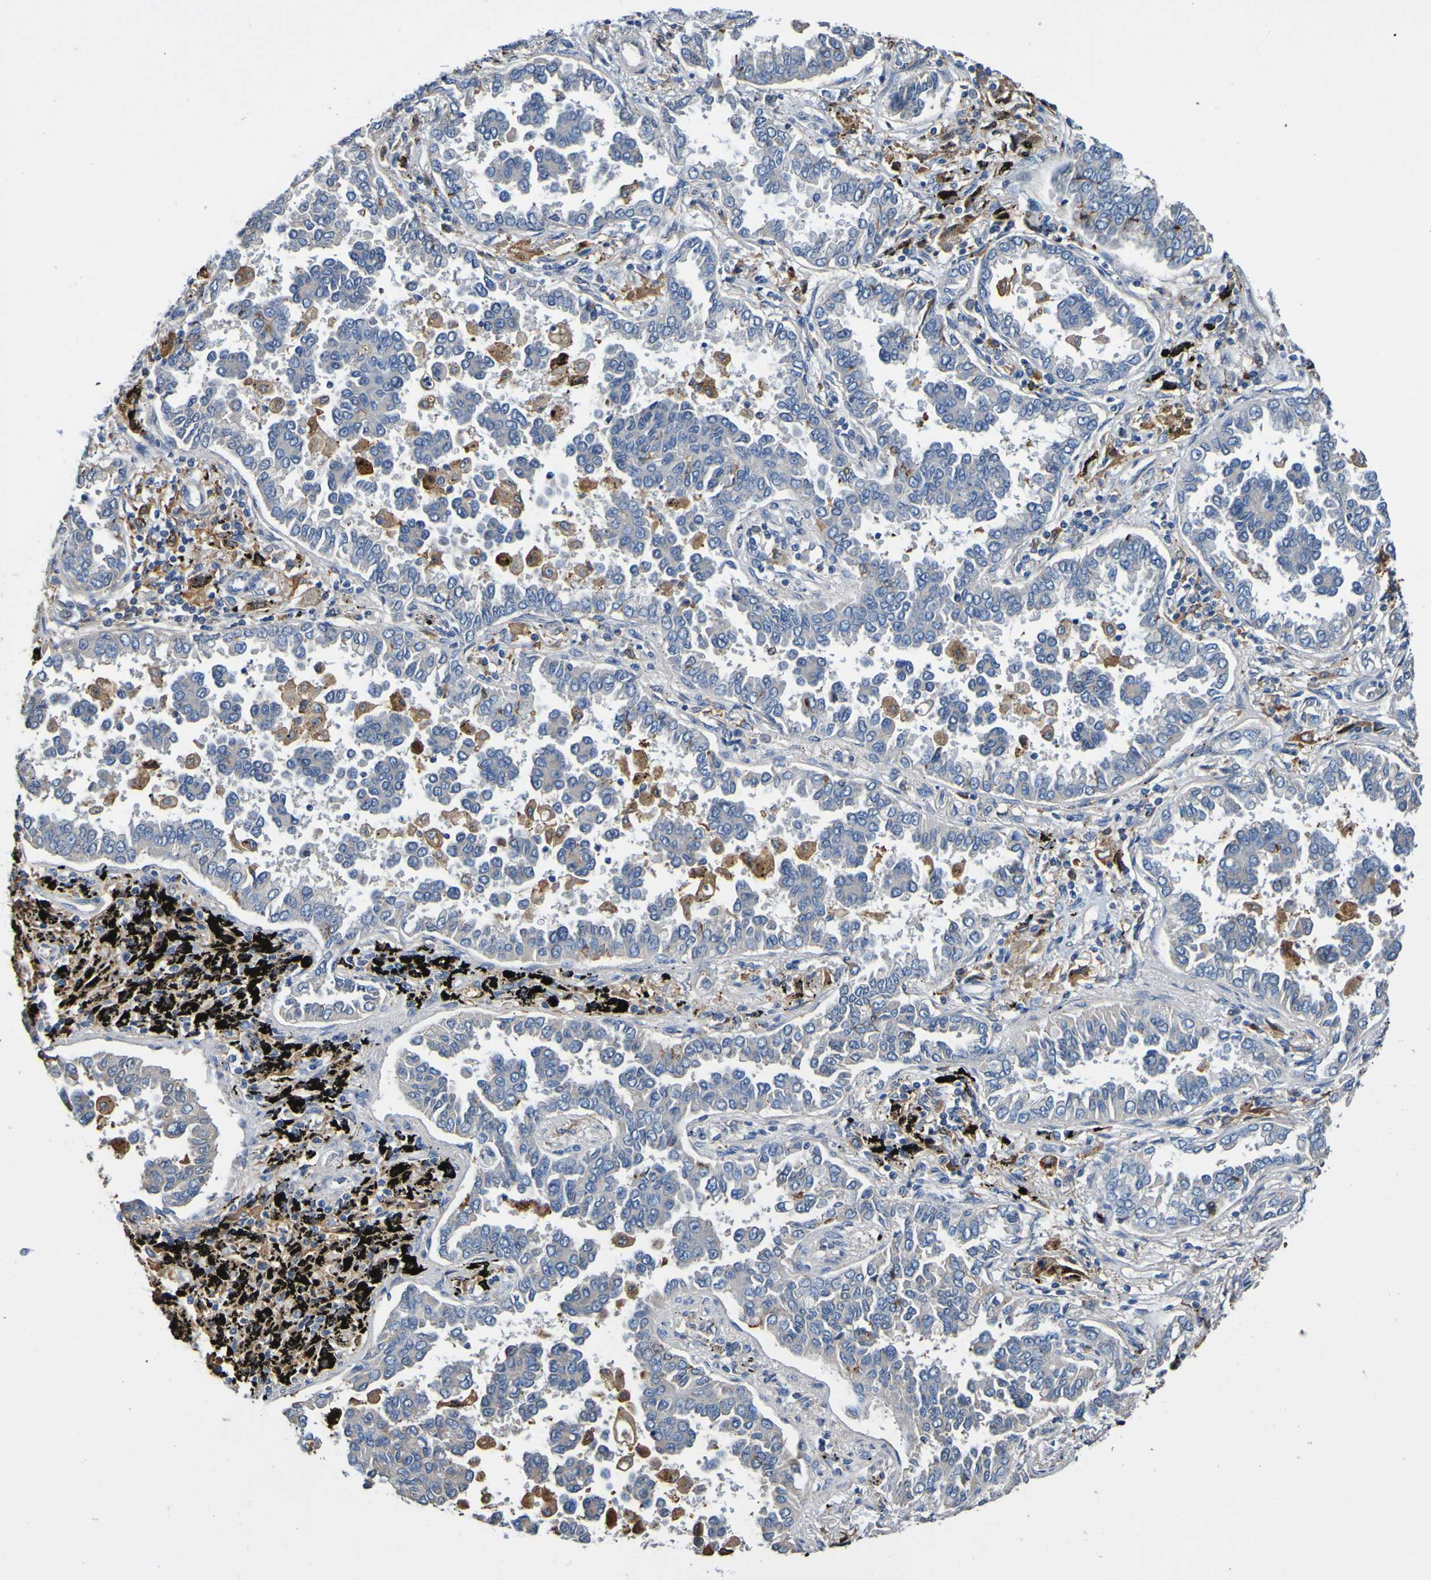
{"staining": {"intensity": "weak", "quantity": ">75%", "location": "cytoplasmic/membranous"}, "tissue": "lung cancer", "cell_type": "Tumor cells", "image_type": "cancer", "snomed": [{"axis": "morphology", "description": "Normal tissue, NOS"}, {"axis": "morphology", "description": "Adenocarcinoma, NOS"}, {"axis": "topography", "description": "Lung"}], "caption": "Immunohistochemical staining of lung adenocarcinoma displays low levels of weak cytoplasmic/membranous protein expression in about >75% of tumor cells.", "gene": "METAP2", "patient": {"sex": "male", "age": 59}}